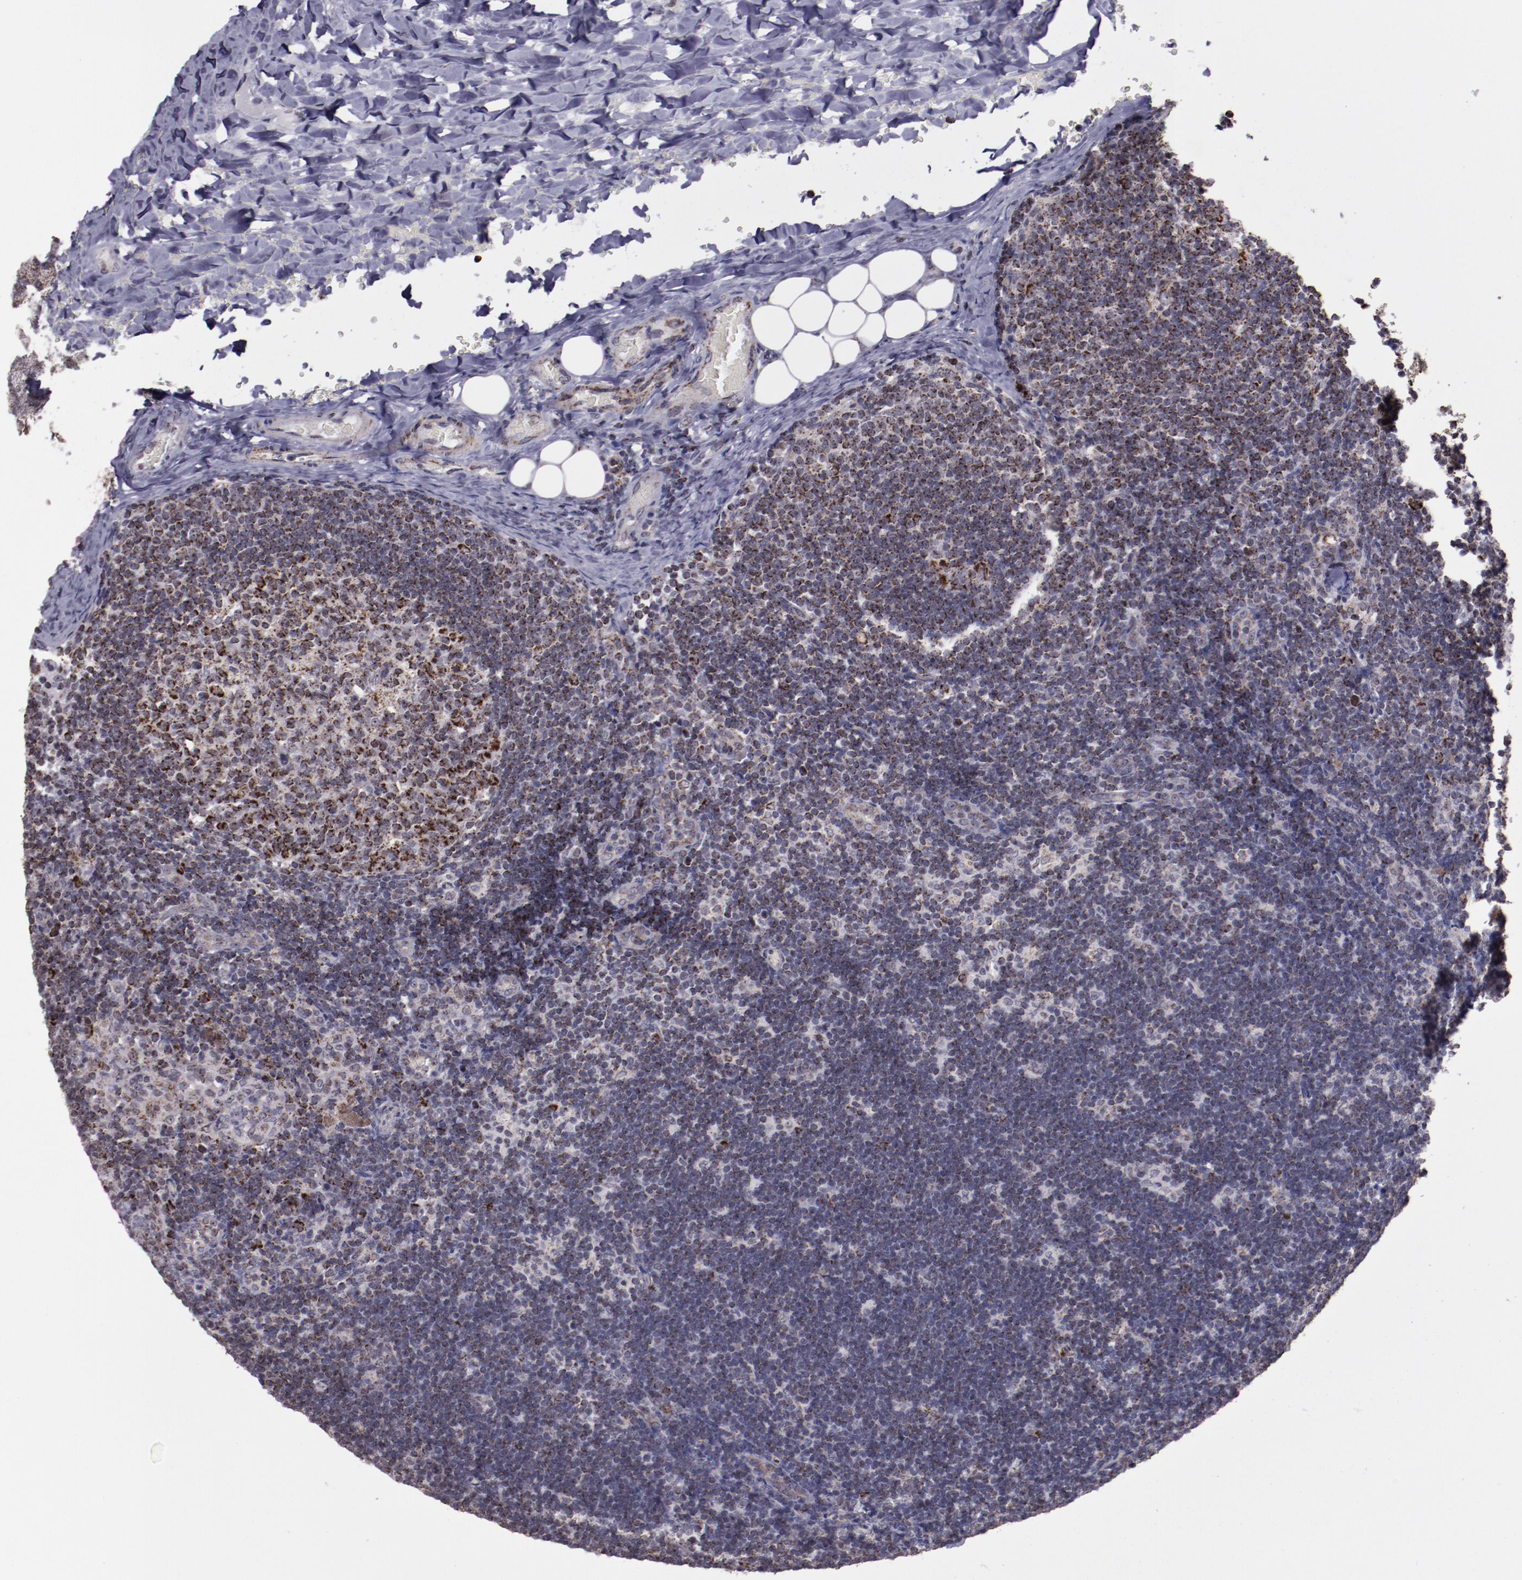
{"staining": {"intensity": "strong", "quantity": "25%-75%", "location": "cytoplasmic/membranous"}, "tissue": "lymph node", "cell_type": "Germinal center cells", "image_type": "normal", "snomed": [{"axis": "morphology", "description": "Normal tissue, NOS"}, {"axis": "topography", "description": "Lymph node"}, {"axis": "topography", "description": "Salivary gland"}], "caption": "Protein staining of benign lymph node exhibits strong cytoplasmic/membranous expression in about 25%-75% of germinal center cells.", "gene": "LONP1", "patient": {"sex": "male", "age": 8}}